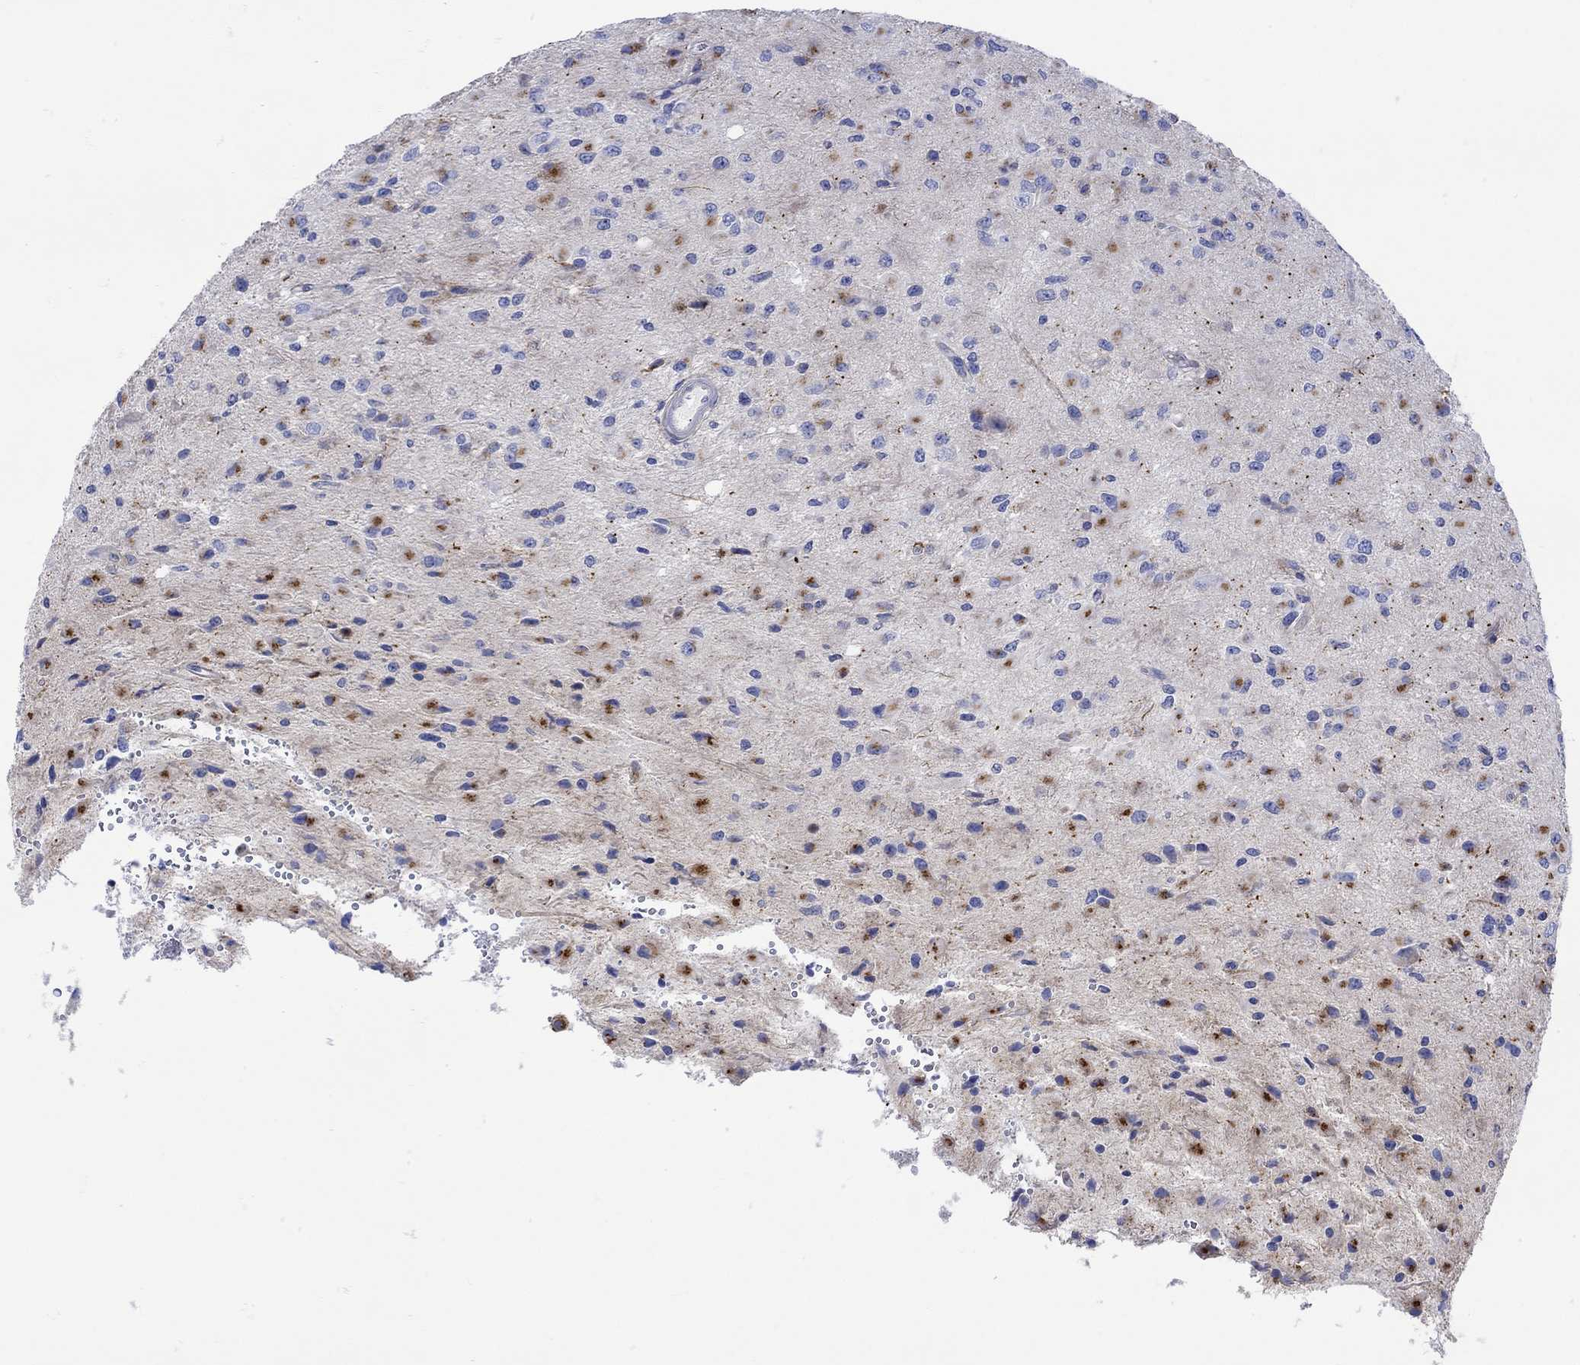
{"staining": {"intensity": "strong", "quantity": "25%-75%", "location": "cytoplasmic/membranous"}, "tissue": "glioma", "cell_type": "Tumor cells", "image_type": "cancer", "snomed": [{"axis": "morphology", "description": "Glioma, malignant, High grade"}, {"axis": "topography", "description": "Cerebral cortex"}], "caption": "This histopathology image exhibits glioma stained with immunohistochemistry to label a protein in brown. The cytoplasmic/membranous of tumor cells show strong positivity for the protein. Nuclei are counter-stained blue.", "gene": "ANKMY1", "patient": {"sex": "male", "age": 35}}